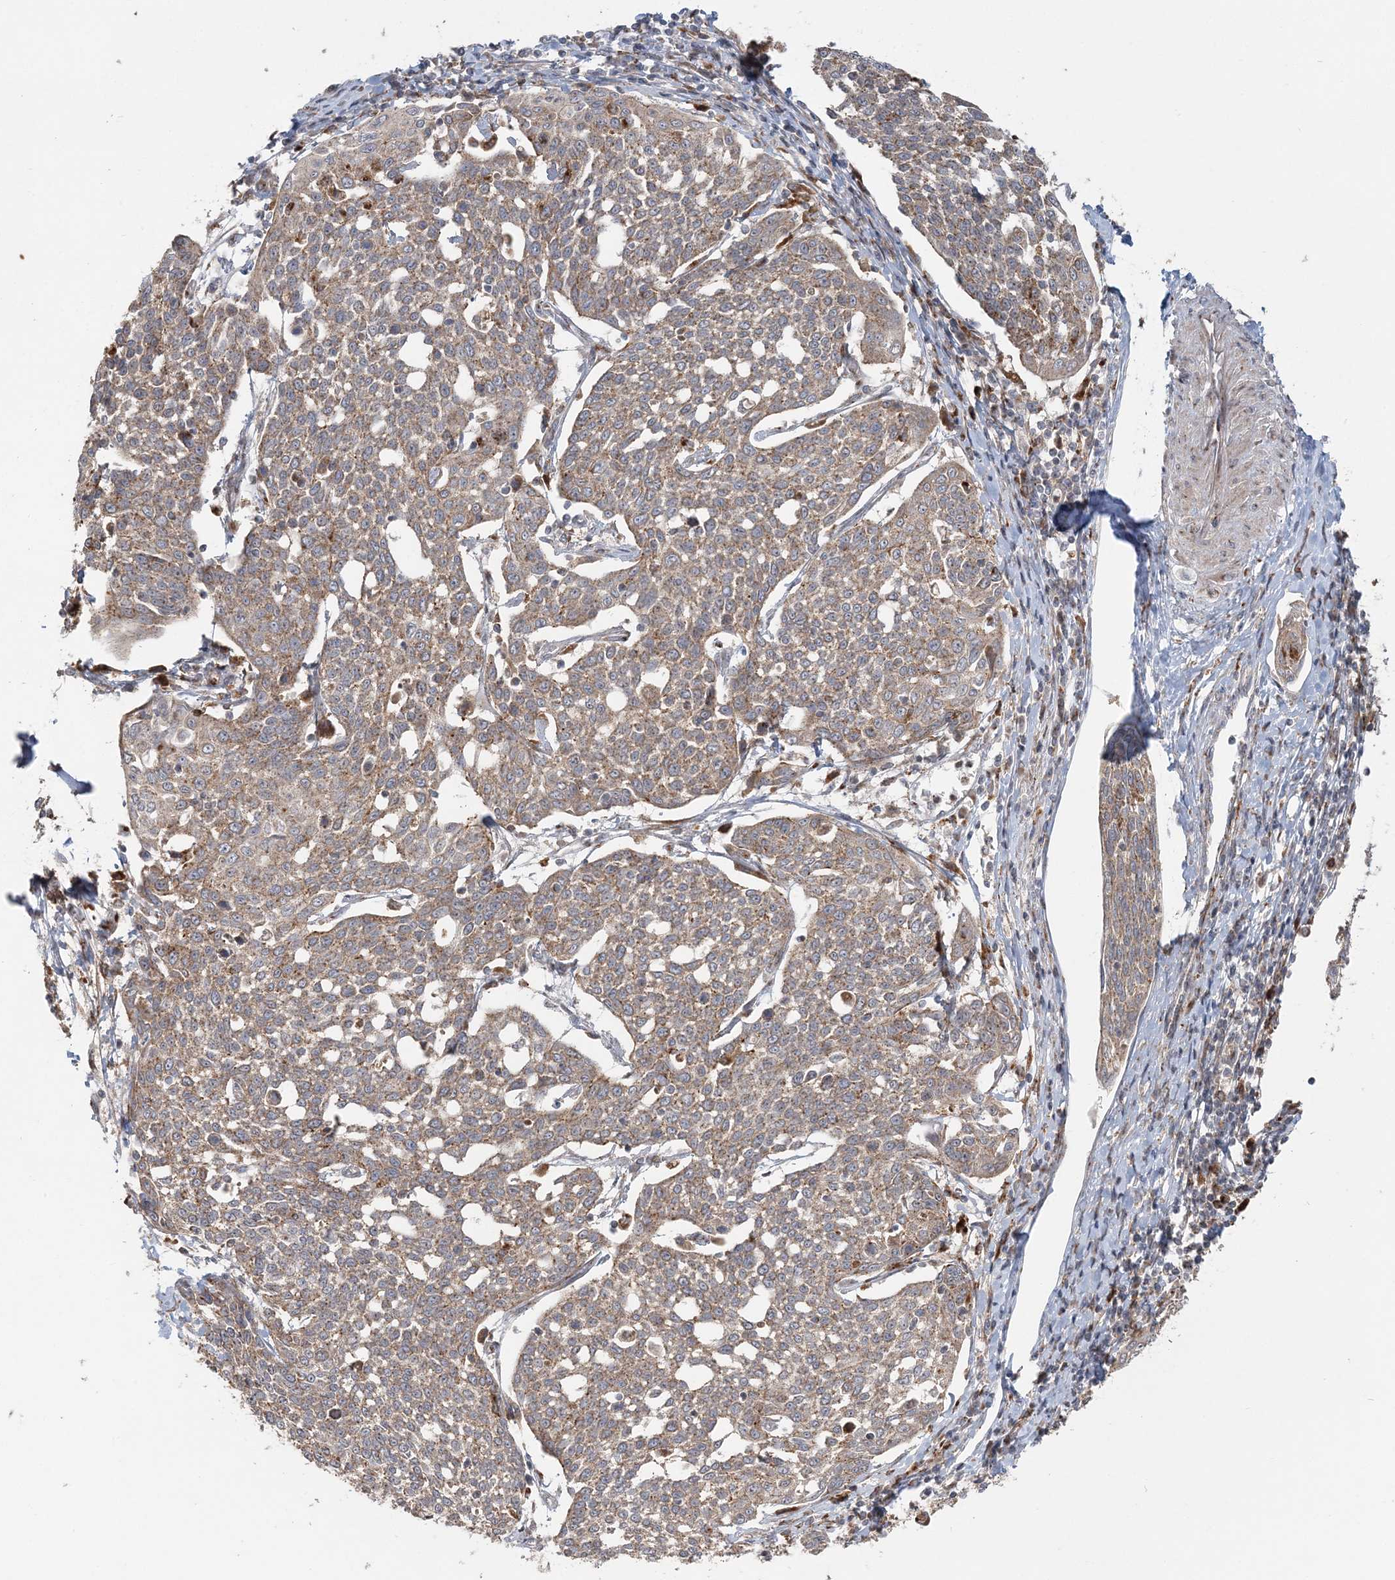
{"staining": {"intensity": "weak", "quantity": ">75%", "location": "cytoplasmic/membranous"}, "tissue": "cervical cancer", "cell_type": "Tumor cells", "image_type": "cancer", "snomed": [{"axis": "morphology", "description": "Squamous cell carcinoma, NOS"}, {"axis": "topography", "description": "Cervix"}], "caption": "Protein analysis of cervical squamous cell carcinoma tissue reveals weak cytoplasmic/membranous expression in about >75% of tumor cells.", "gene": "ABCC3", "patient": {"sex": "female", "age": 34}}